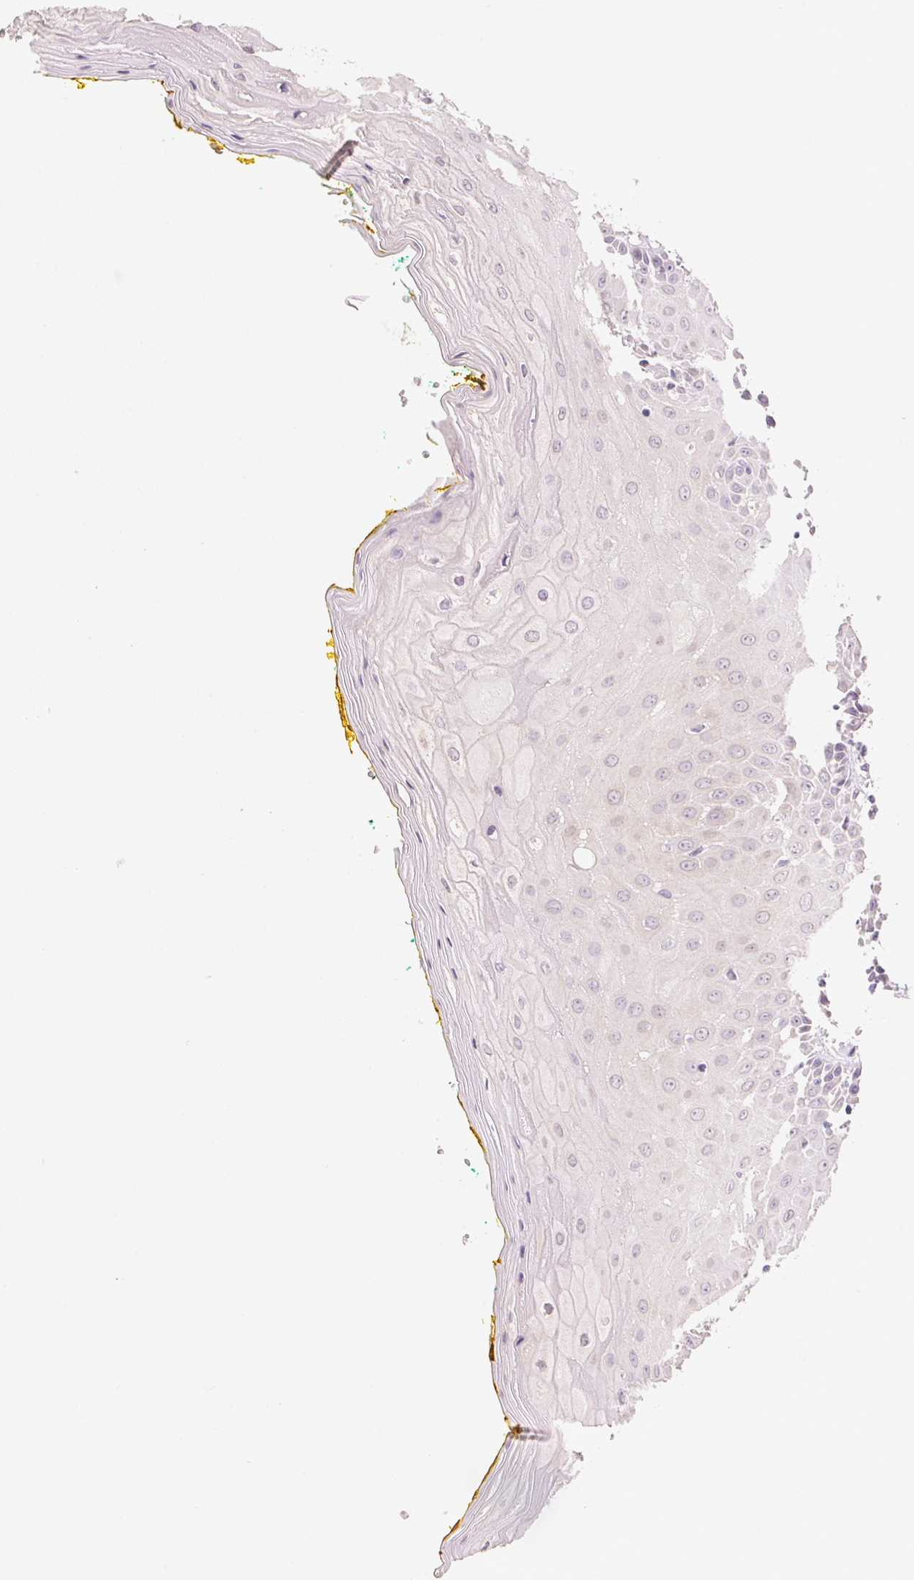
{"staining": {"intensity": "weak", "quantity": "<25%", "location": "cytoplasmic/membranous"}, "tissue": "oral mucosa", "cell_type": "Squamous epithelial cells", "image_type": "normal", "snomed": [{"axis": "morphology", "description": "Normal tissue, NOS"}, {"axis": "morphology", "description": "Squamous cell carcinoma, NOS"}, {"axis": "topography", "description": "Oral tissue"}, {"axis": "topography", "description": "Head-Neck"}], "caption": "Squamous epithelial cells show no significant expression in normal oral mucosa. (Stains: DAB (3,3'-diaminobenzidine) immunohistochemistry (IHC) with hematoxylin counter stain, Microscopy: brightfield microscopy at high magnification).", "gene": "DHCR24", "patient": {"sex": "female", "age": 70}}